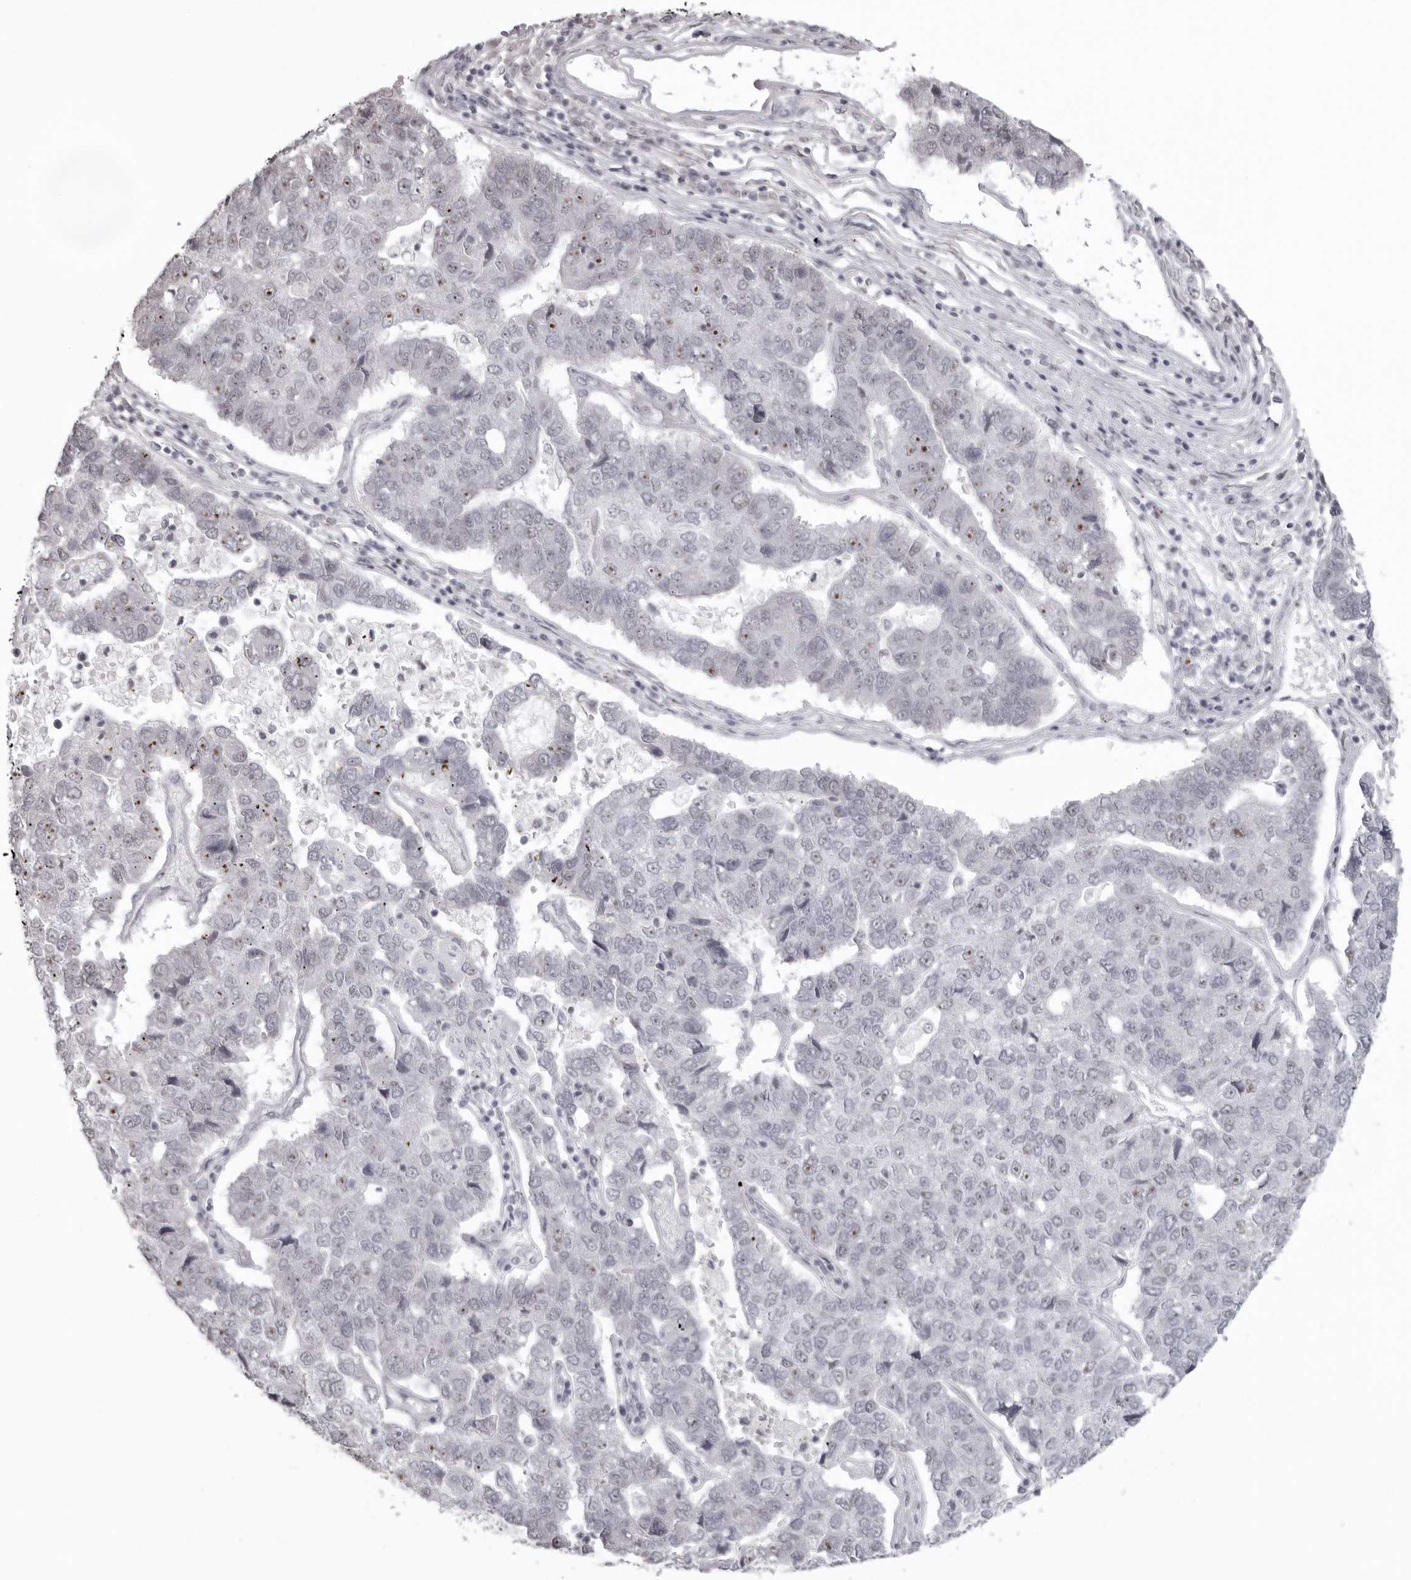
{"staining": {"intensity": "moderate", "quantity": "<25%", "location": "nuclear"}, "tissue": "pancreatic cancer", "cell_type": "Tumor cells", "image_type": "cancer", "snomed": [{"axis": "morphology", "description": "Adenocarcinoma, NOS"}, {"axis": "topography", "description": "Pancreas"}], "caption": "Immunohistochemical staining of adenocarcinoma (pancreatic) shows low levels of moderate nuclear protein staining in approximately <25% of tumor cells.", "gene": "HELZ", "patient": {"sex": "female", "age": 61}}